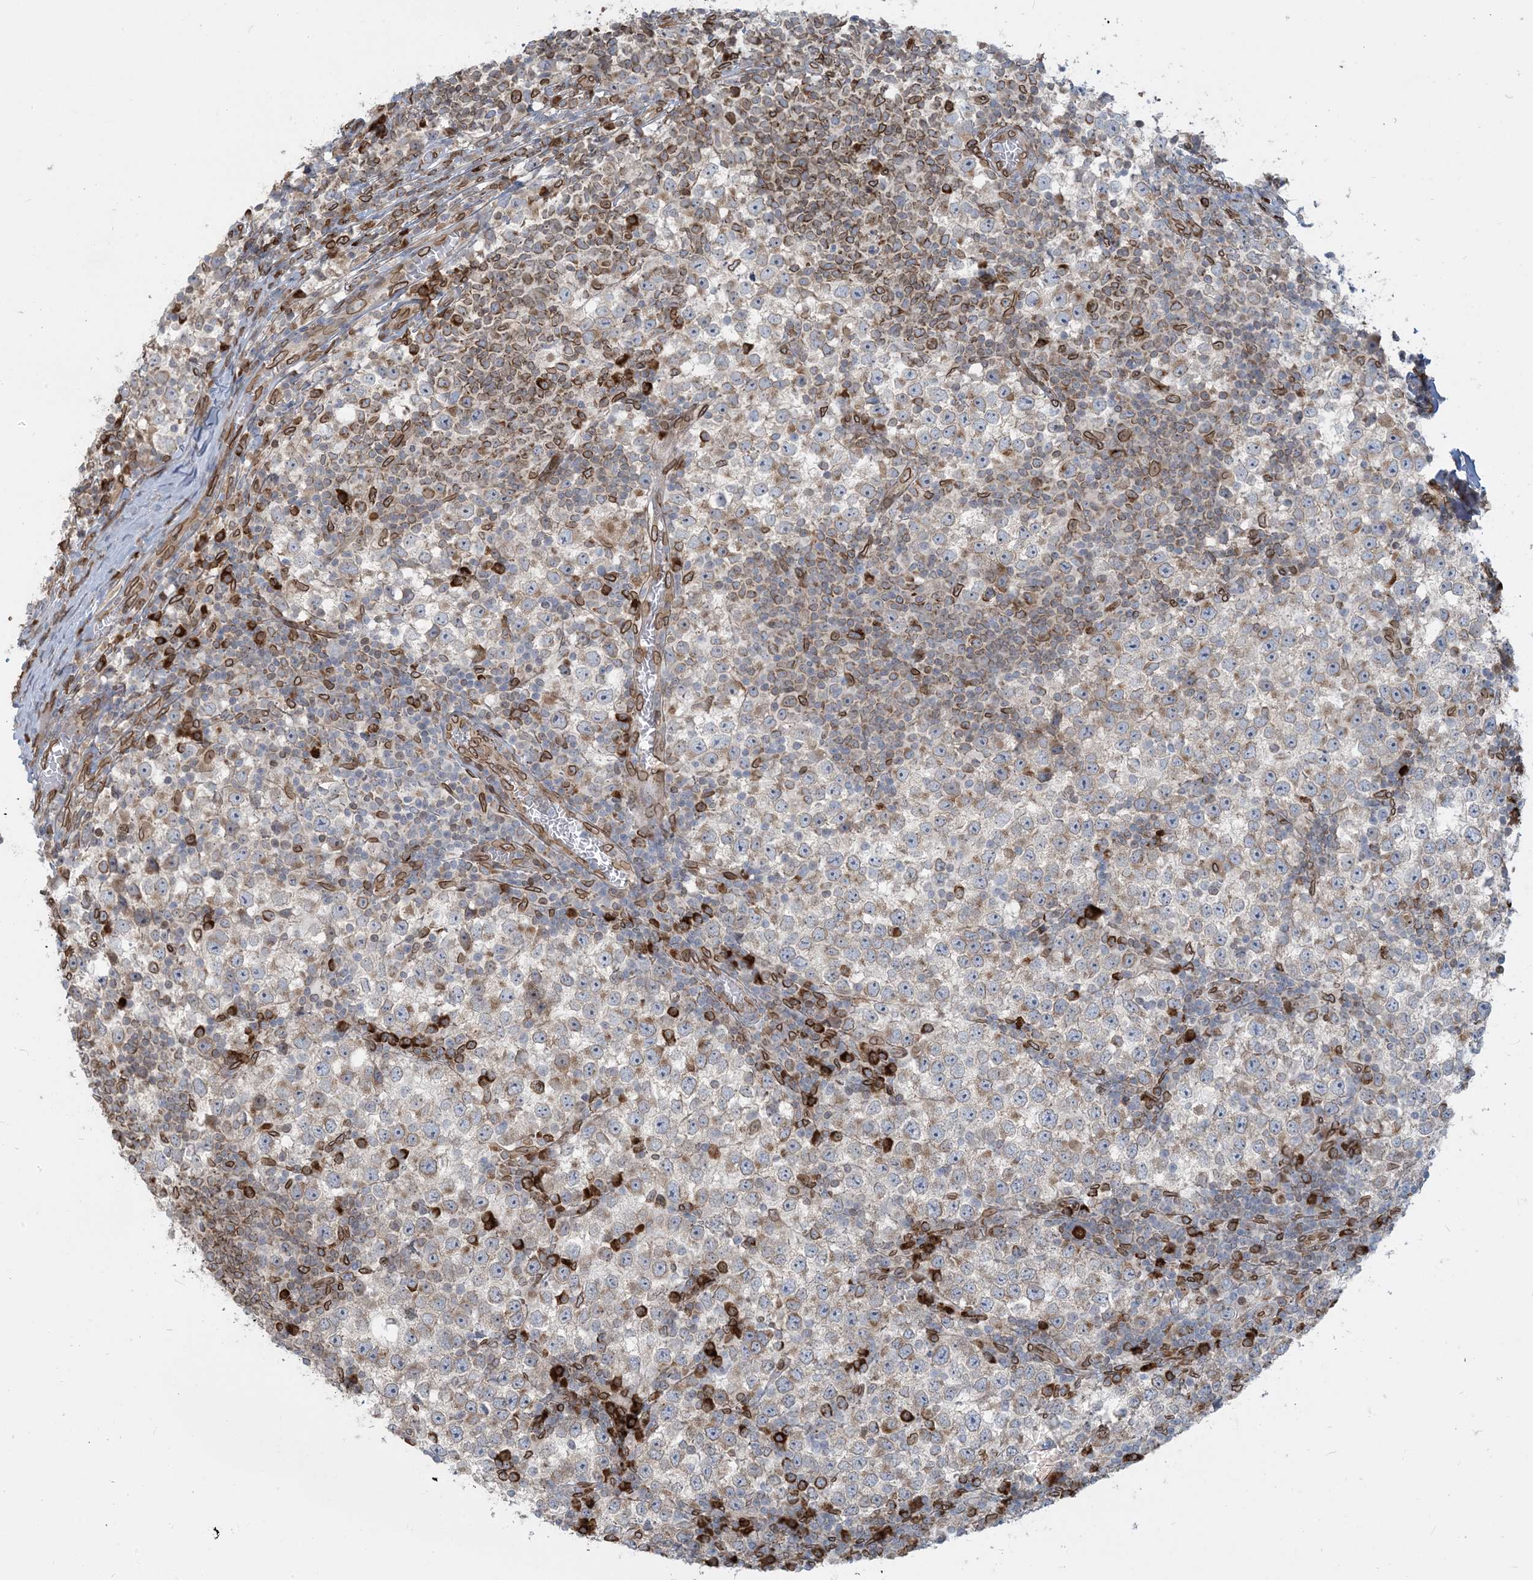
{"staining": {"intensity": "weak", "quantity": "<25%", "location": "cytoplasmic/membranous"}, "tissue": "testis cancer", "cell_type": "Tumor cells", "image_type": "cancer", "snomed": [{"axis": "morphology", "description": "Seminoma, NOS"}, {"axis": "topography", "description": "Testis"}], "caption": "High power microscopy image of an immunohistochemistry micrograph of testis cancer, revealing no significant positivity in tumor cells.", "gene": "WWP1", "patient": {"sex": "male", "age": 65}}